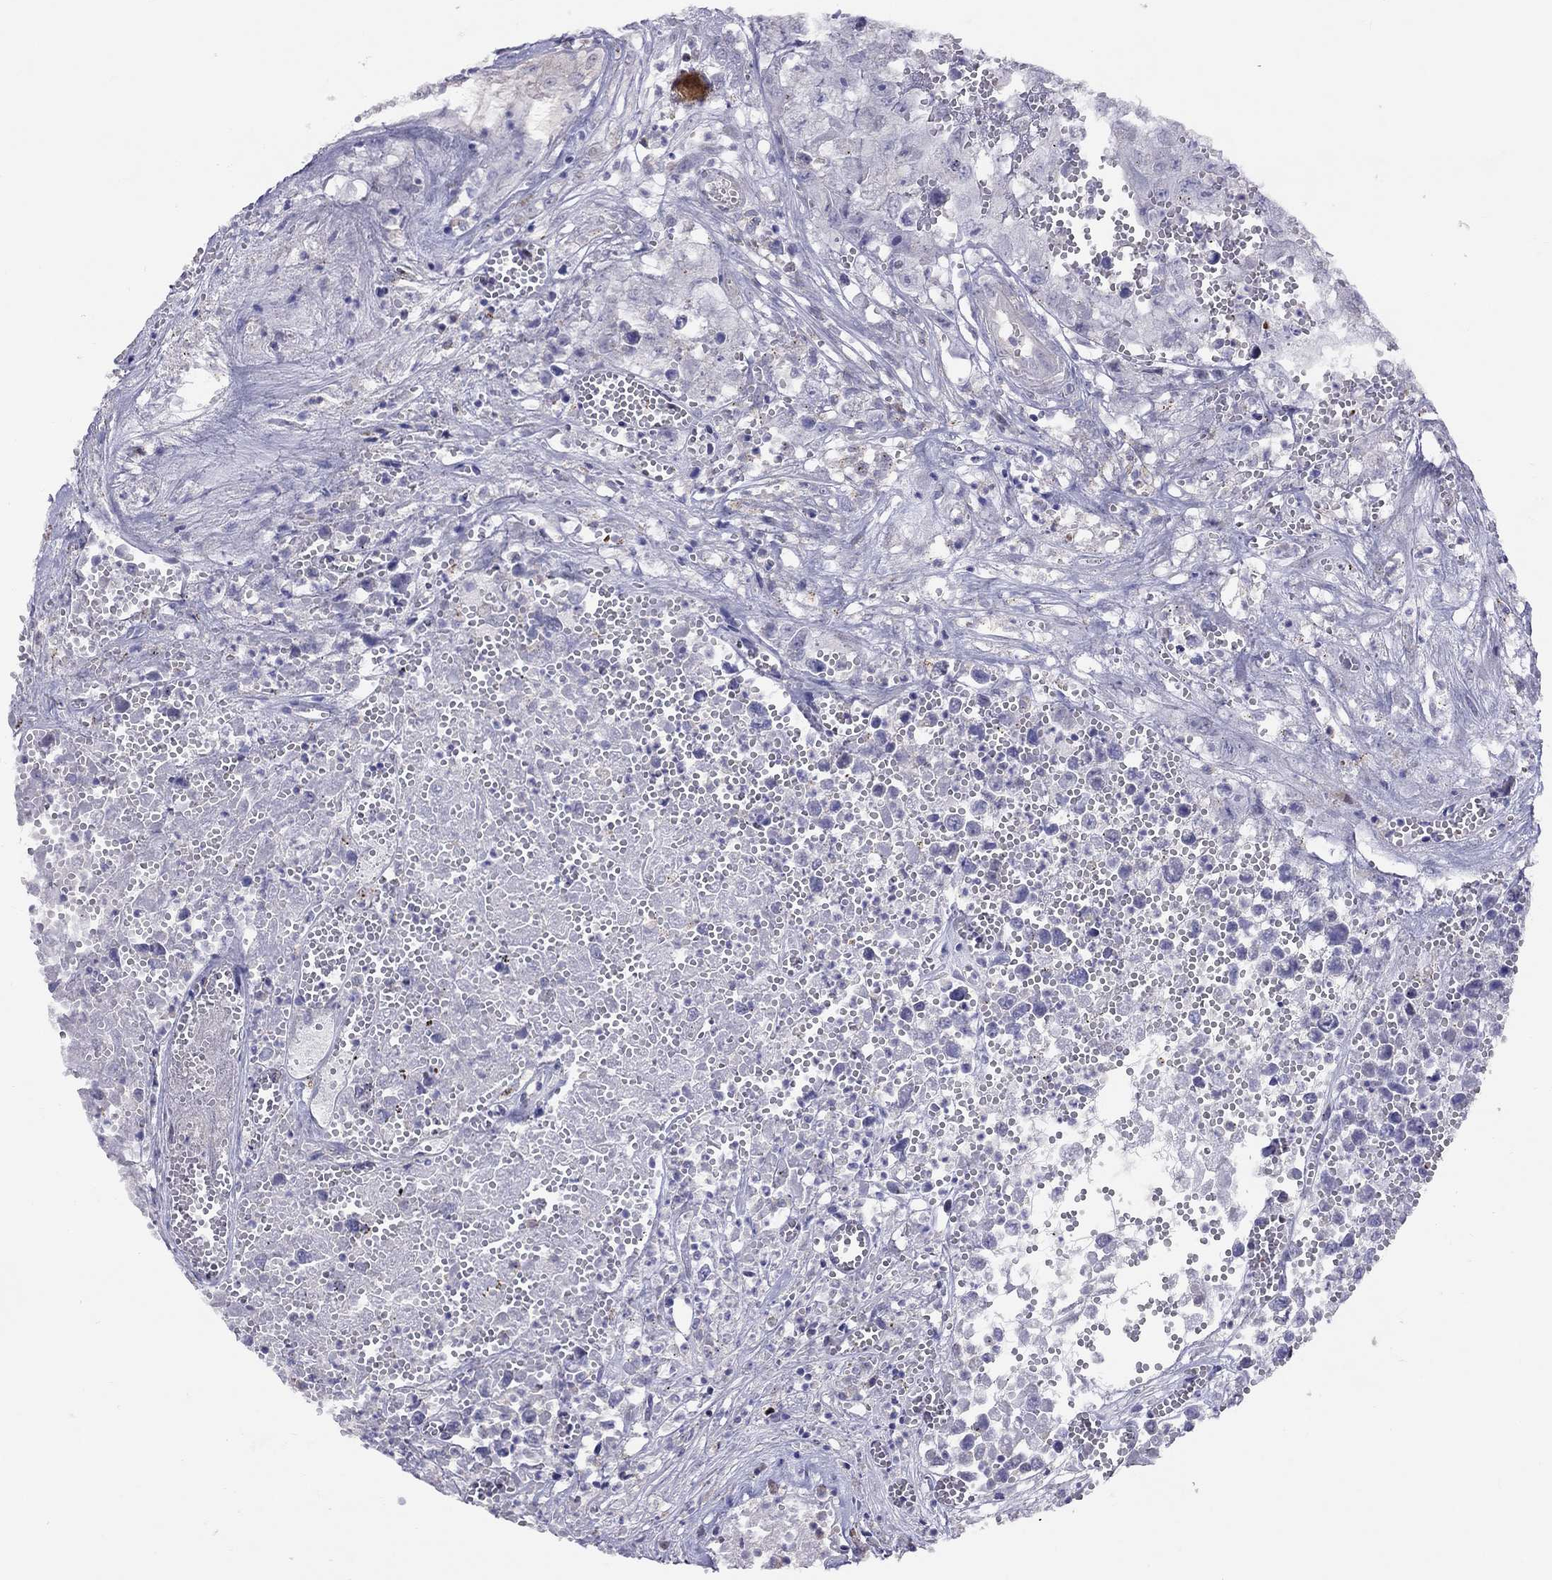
{"staining": {"intensity": "negative", "quantity": "none", "location": "none"}, "tissue": "testis cancer", "cell_type": "Tumor cells", "image_type": "cancer", "snomed": [{"axis": "morphology", "description": "Seminoma, NOS"}, {"axis": "morphology", "description": "Carcinoma, Embryonal, NOS"}, {"axis": "topography", "description": "Testis"}], "caption": "Micrograph shows no significant protein positivity in tumor cells of testis cancer.", "gene": "MAGEB4", "patient": {"sex": "male", "age": 22}}